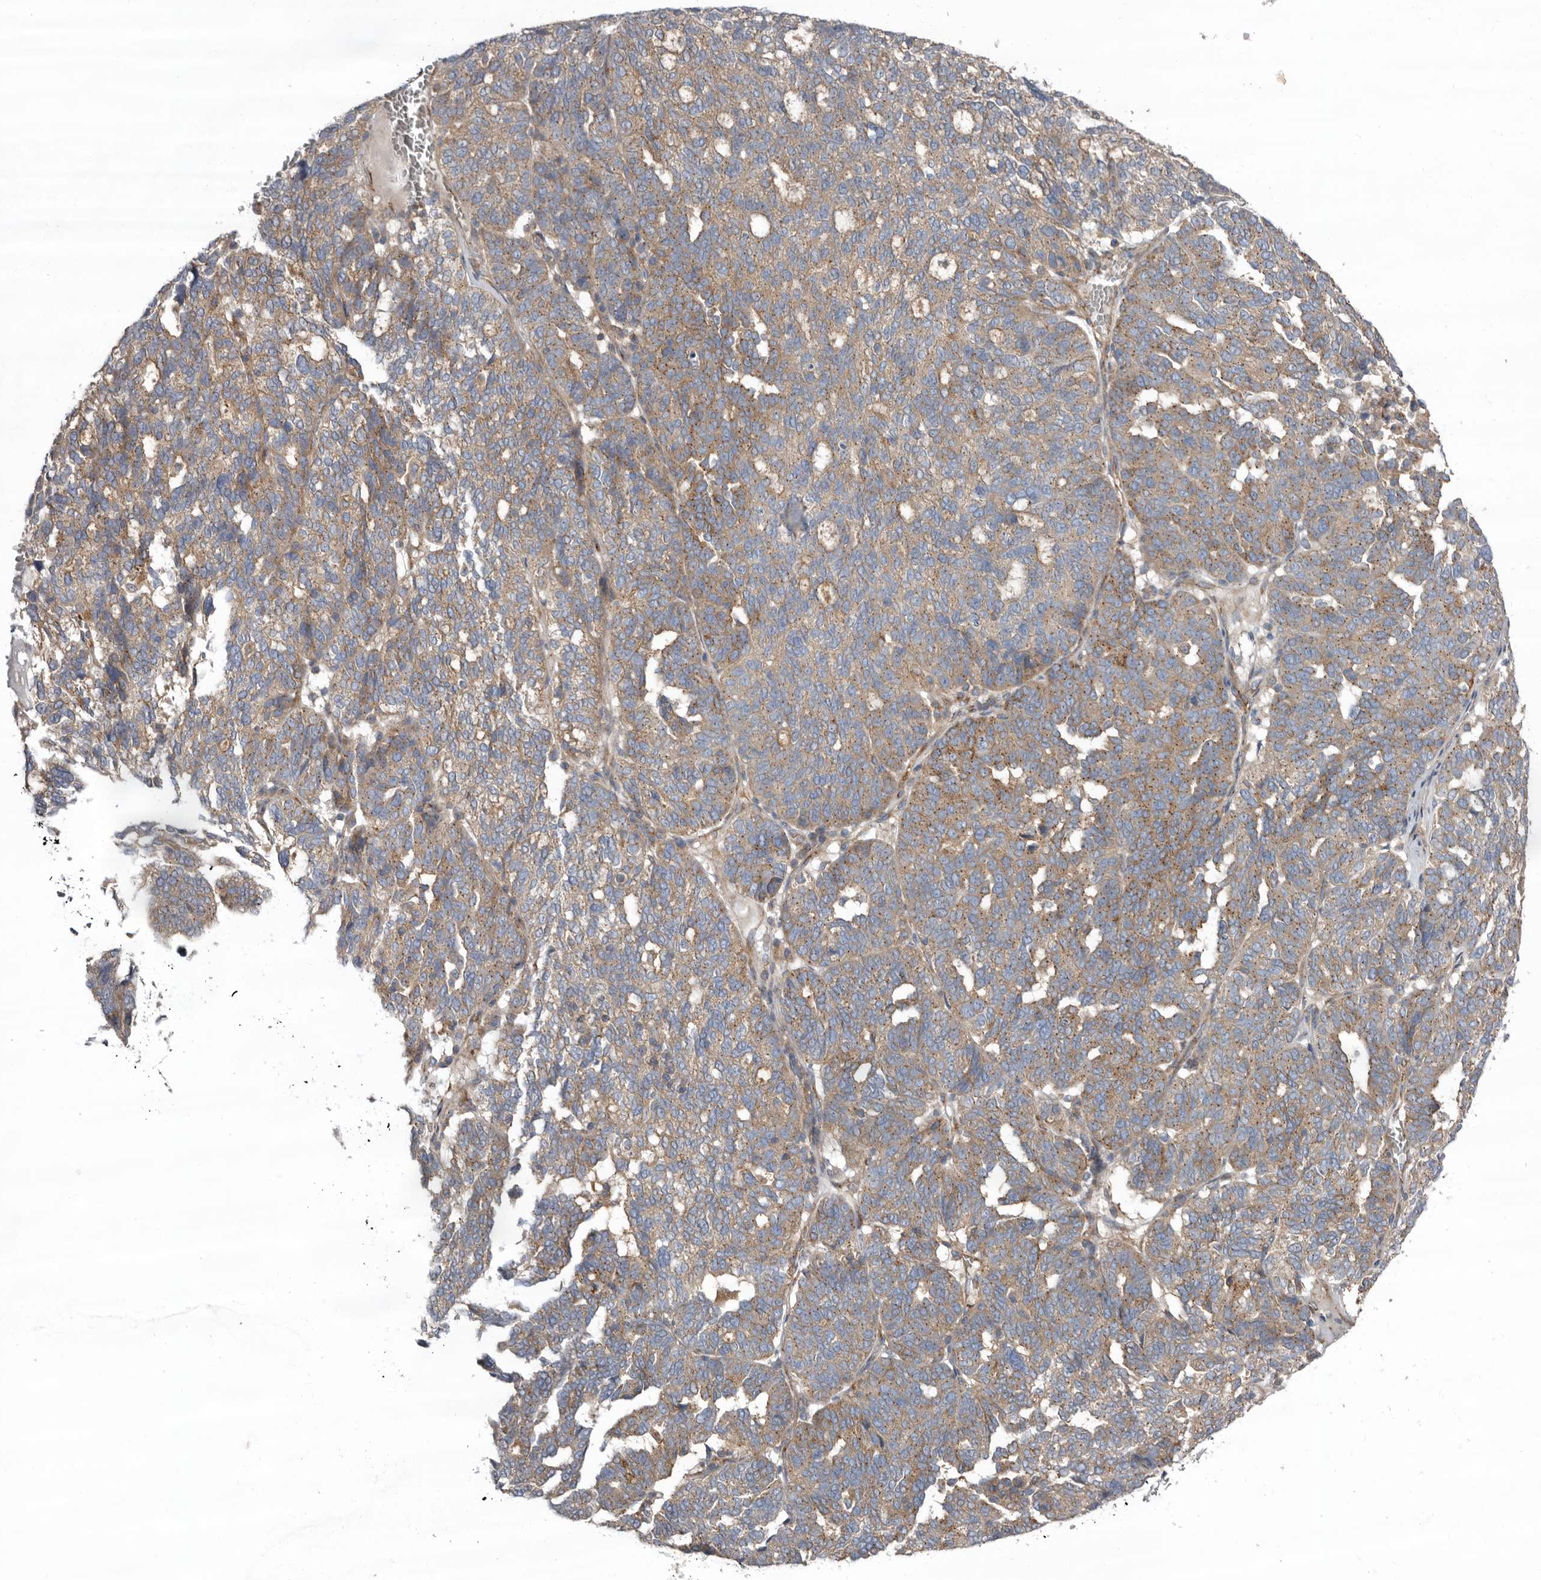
{"staining": {"intensity": "moderate", "quantity": ">75%", "location": "cytoplasmic/membranous"}, "tissue": "ovarian cancer", "cell_type": "Tumor cells", "image_type": "cancer", "snomed": [{"axis": "morphology", "description": "Cystadenocarcinoma, serous, NOS"}, {"axis": "topography", "description": "Ovary"}], "caption": "Immunohistochemistry (IHC) of human serous cystadenocarcinoma (ovarian) displays medium levels of moderate cytoplasmic/membranous staining in approximately >75% of tumor cells.", "gene": "LUZP1", "patient": {"sex": "female", "age": 59}}